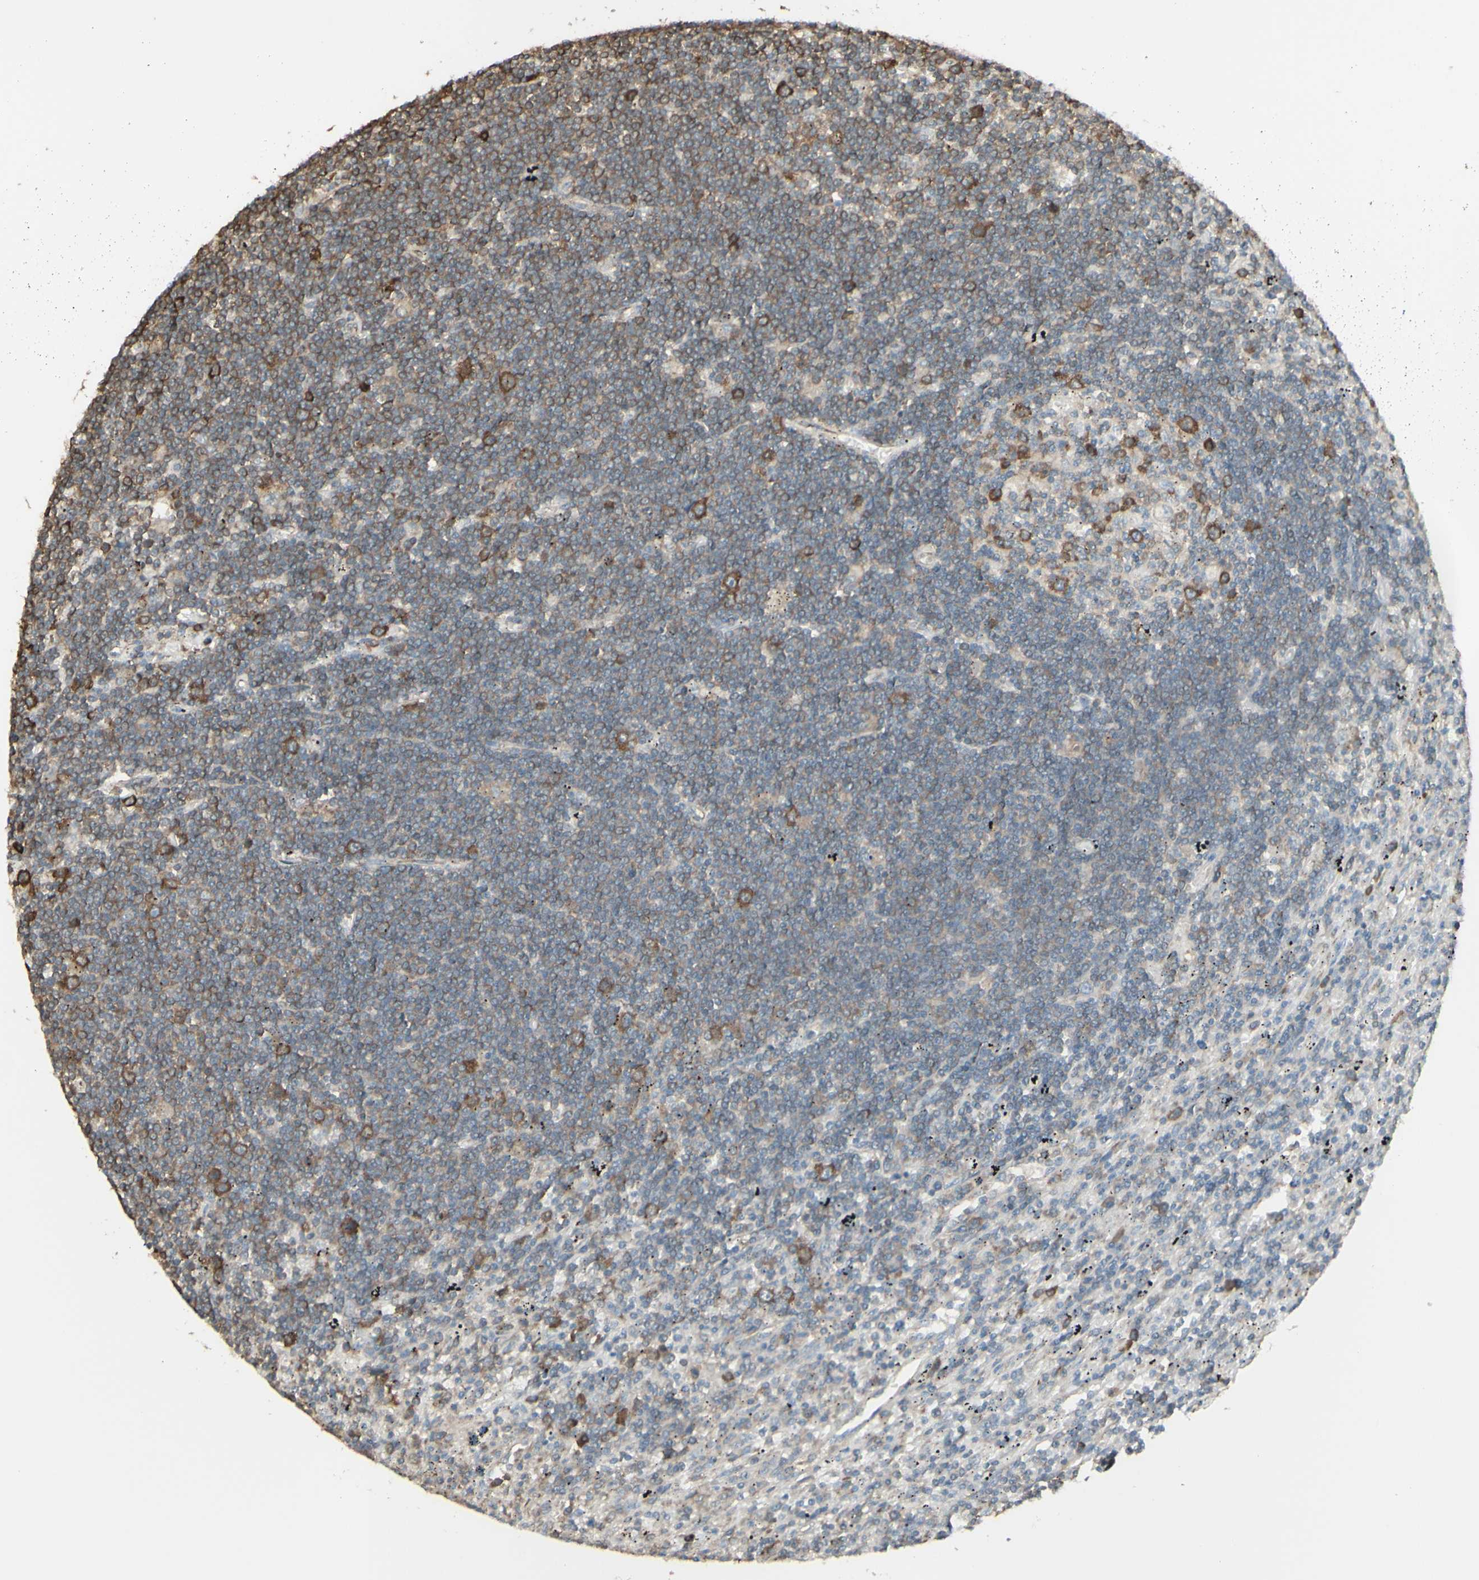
{"staining": {"intensity": "moderate", "quantity": "<25%", "location": "cytoplasmic/membranous"}, "tissue": "lymphoma", "cell_type": "Tumor cells", "image_type": "cancer", "snomed": [{"axis": "morphology", "description": "Malignant lymphoma, non-Hodgkin's type, Low grade"}, {"axis": "topography", "description": "Spleen"}], "caption": "Immunohistochemical staining of human lymphoma displays low levels of moderate cytoplasmic/membranous staining in about <25% of tumor cells. (DAB (3,3'-diaminobenzidine) IHC, brown staining for protein, blue staining for nuclei).", "gene": "EEF1B2", "patient": {"sex": "male", "age": 76}}